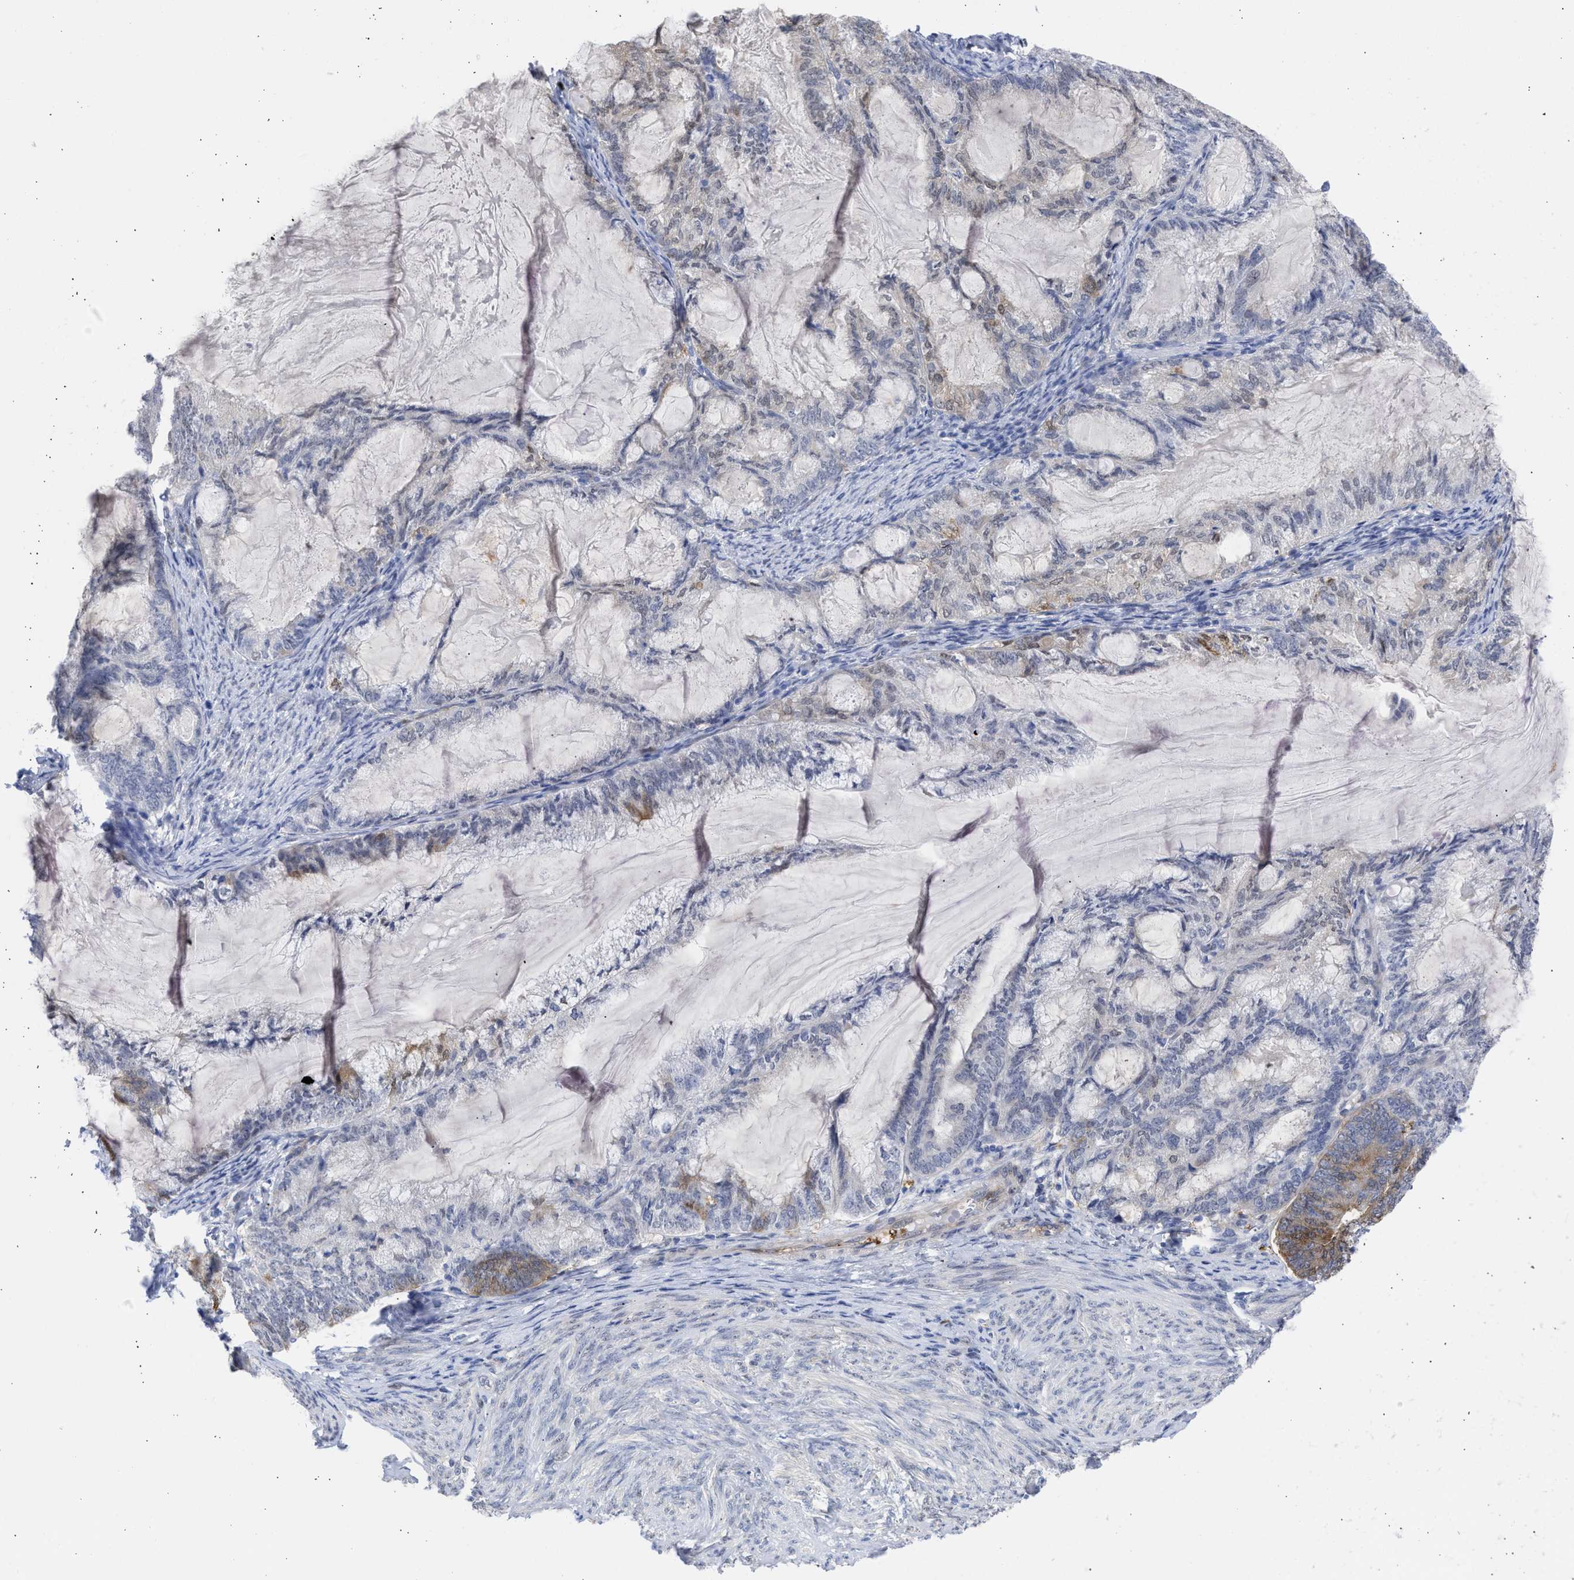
{"staining": {"intensity": "weak", "quantity": "25%-75%", "location": "cytoplasmic/membranous"}, "tissue": "endometrial cancer", "cell_type": "Tumor cells", "image_type": "cancer", "snomed": [{"axis": "morphology", "description": "Adenocarcinoma, NOS"}, {"axis": "topography", "description": "Endometrium"}], "caption": "This photomicrograph displays immunohistochemistry (IHC) staining of human endometrial cancer (adenocarcinoma), with low weak cytoplasmic/membranous expression in about 25%-75% of tumor cells.", "gene": "THRA", "patient": {"sex": "female", "age": 86}}